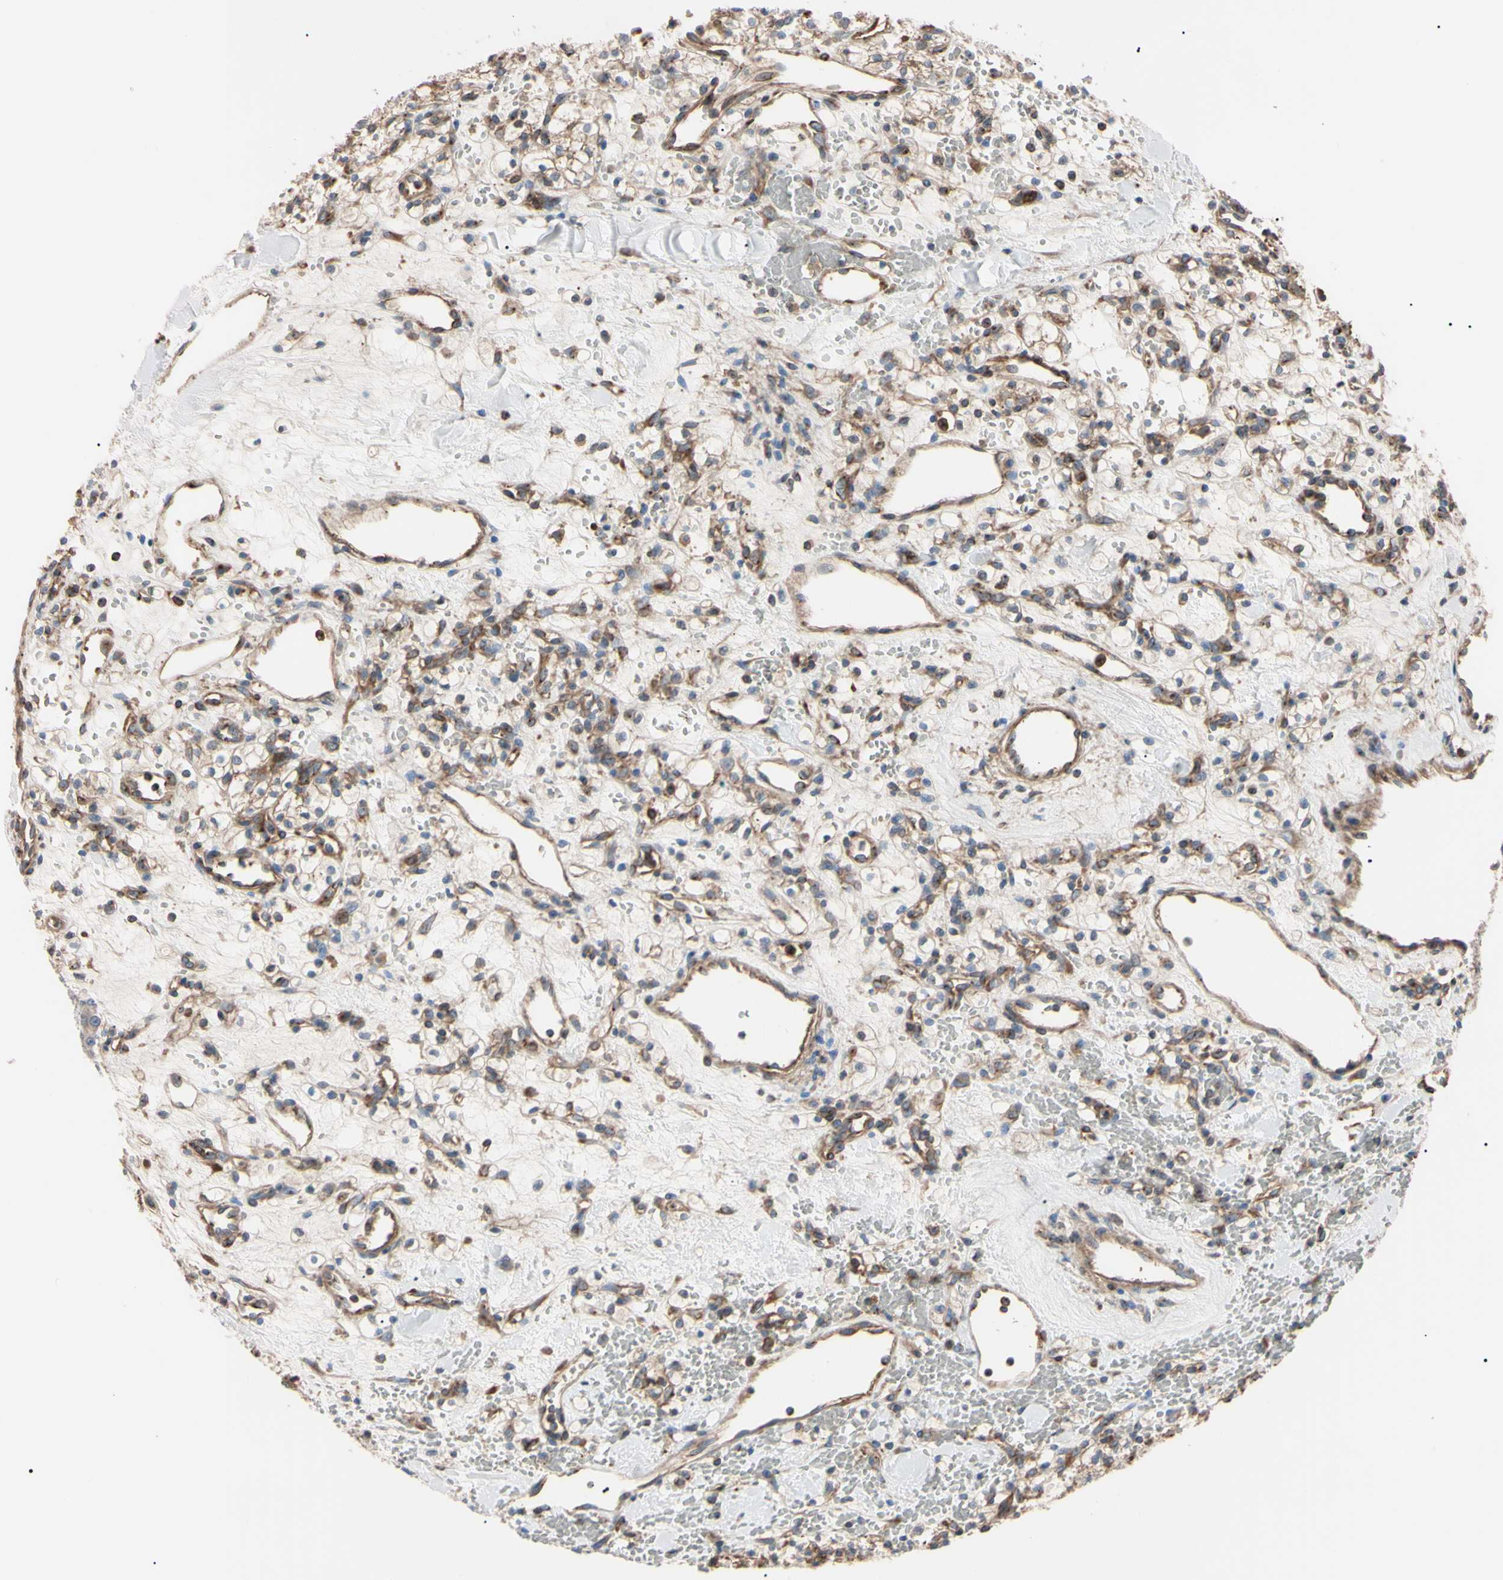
{"staining": {"intensity": "weak", "quantity": "<25%", "location": "cytoplasmic/membranous"}, "tissue": "renal cancer", "cell_type": "Tumor cells", "image_type": "cancer", "snomed": [{"axis": "morphology", "description": "Adenocarcinoma, NOS"}, {"axis": "topography", "description": "Kidney"}], "caption": "Immunohistochemistry of human adenocarcinoma (renal) shows no positivity in tumor cells.", "gene": "PRKACA", "patient": {"sex": "female", "age": 60}}